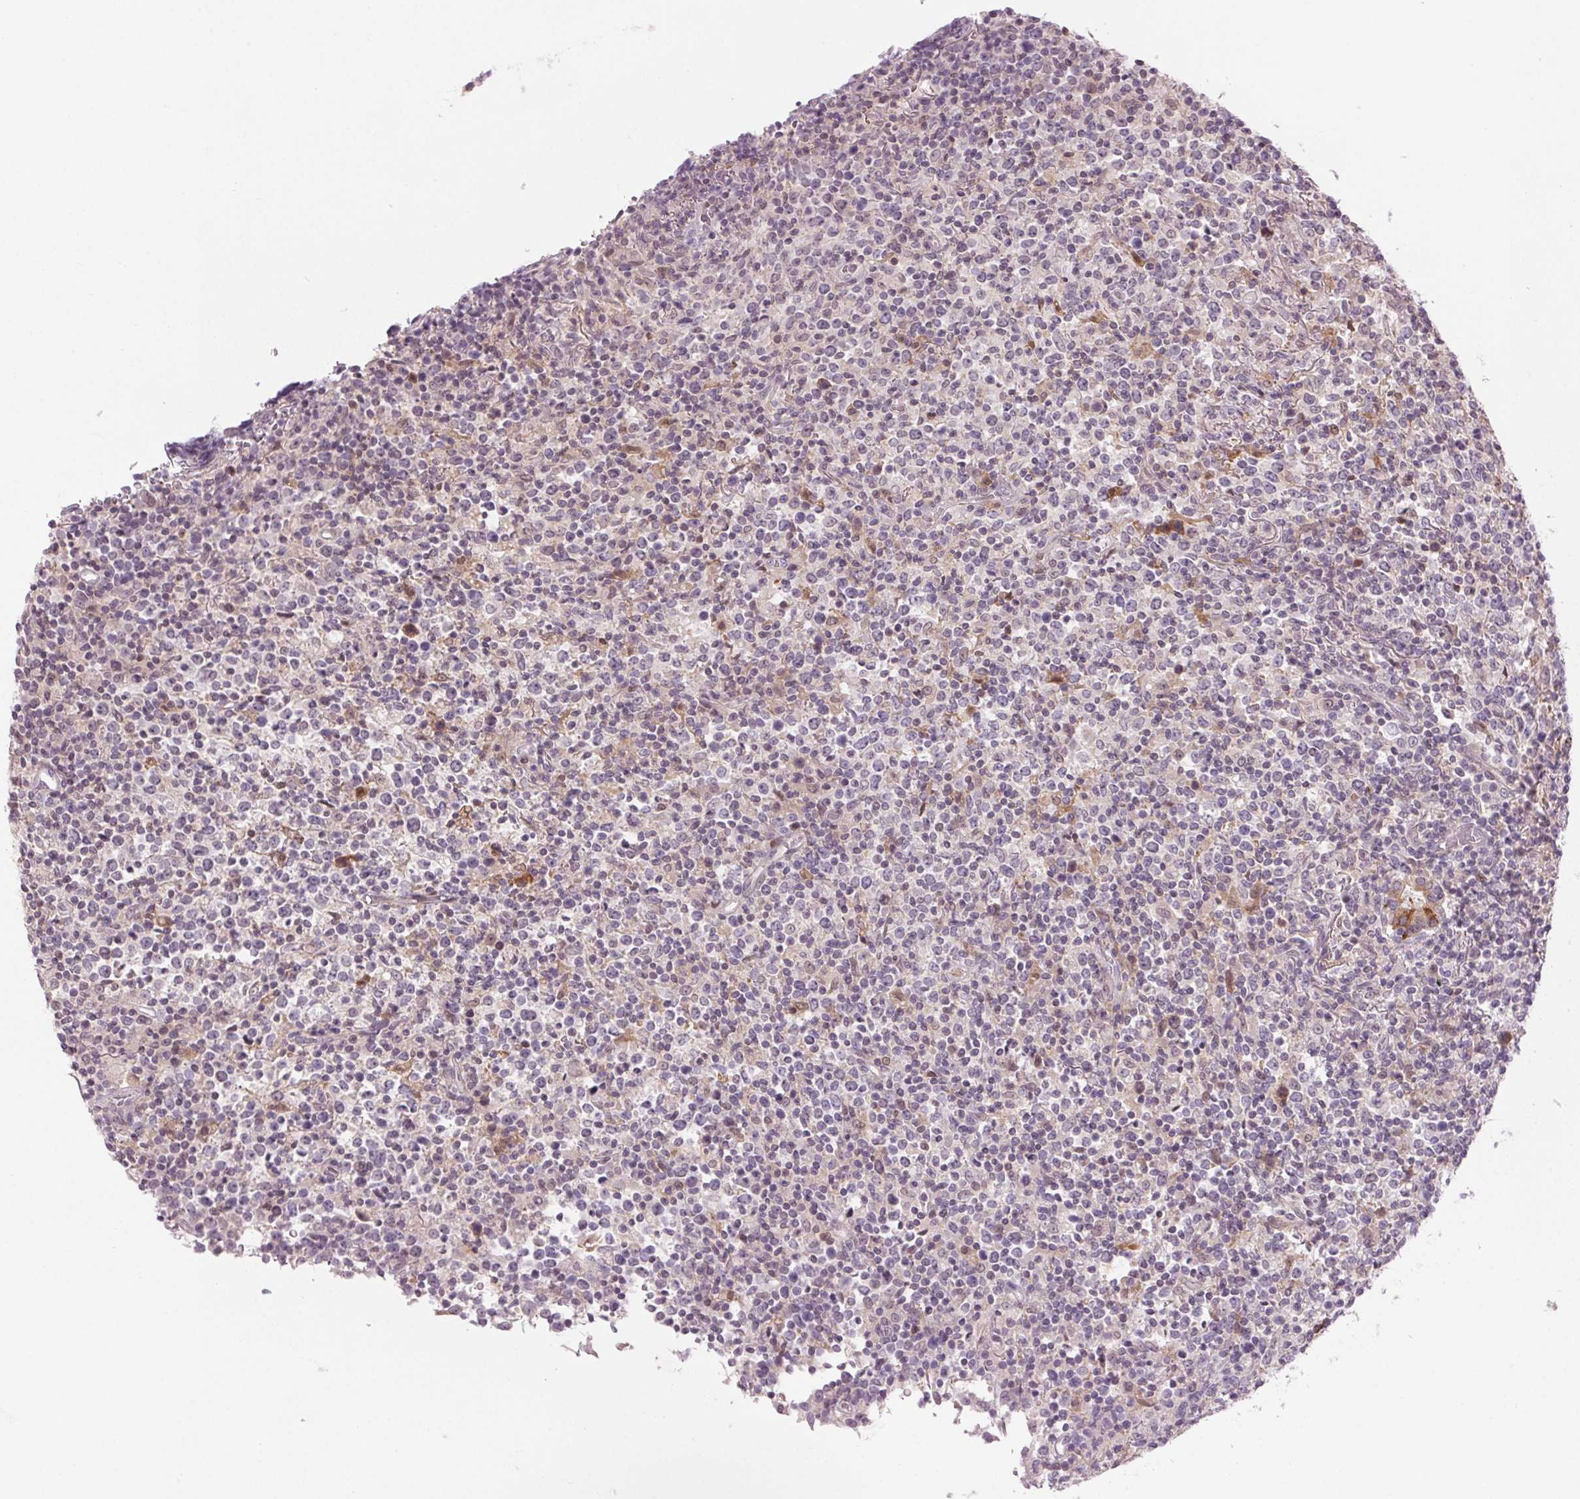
{"staining": {"intensity": "negative", "quantity": "none", "location": "none"}, "tissue": "lymphoma", "cell_type": "Tumor cells", "image_type": "cancer", "snomed": [{"axis": "morphology", "description": "Malignant lymphoma, non-Hodgkin's type, High grade"}, {"axis": "topography", "description": "Lung"}], "caption": "Lymphoma stained for a protein using immunohistochemistry exhibits no expression tumor cells.", "gene": "HHLA2", "patient": {"sex": "male", "age": 79}}